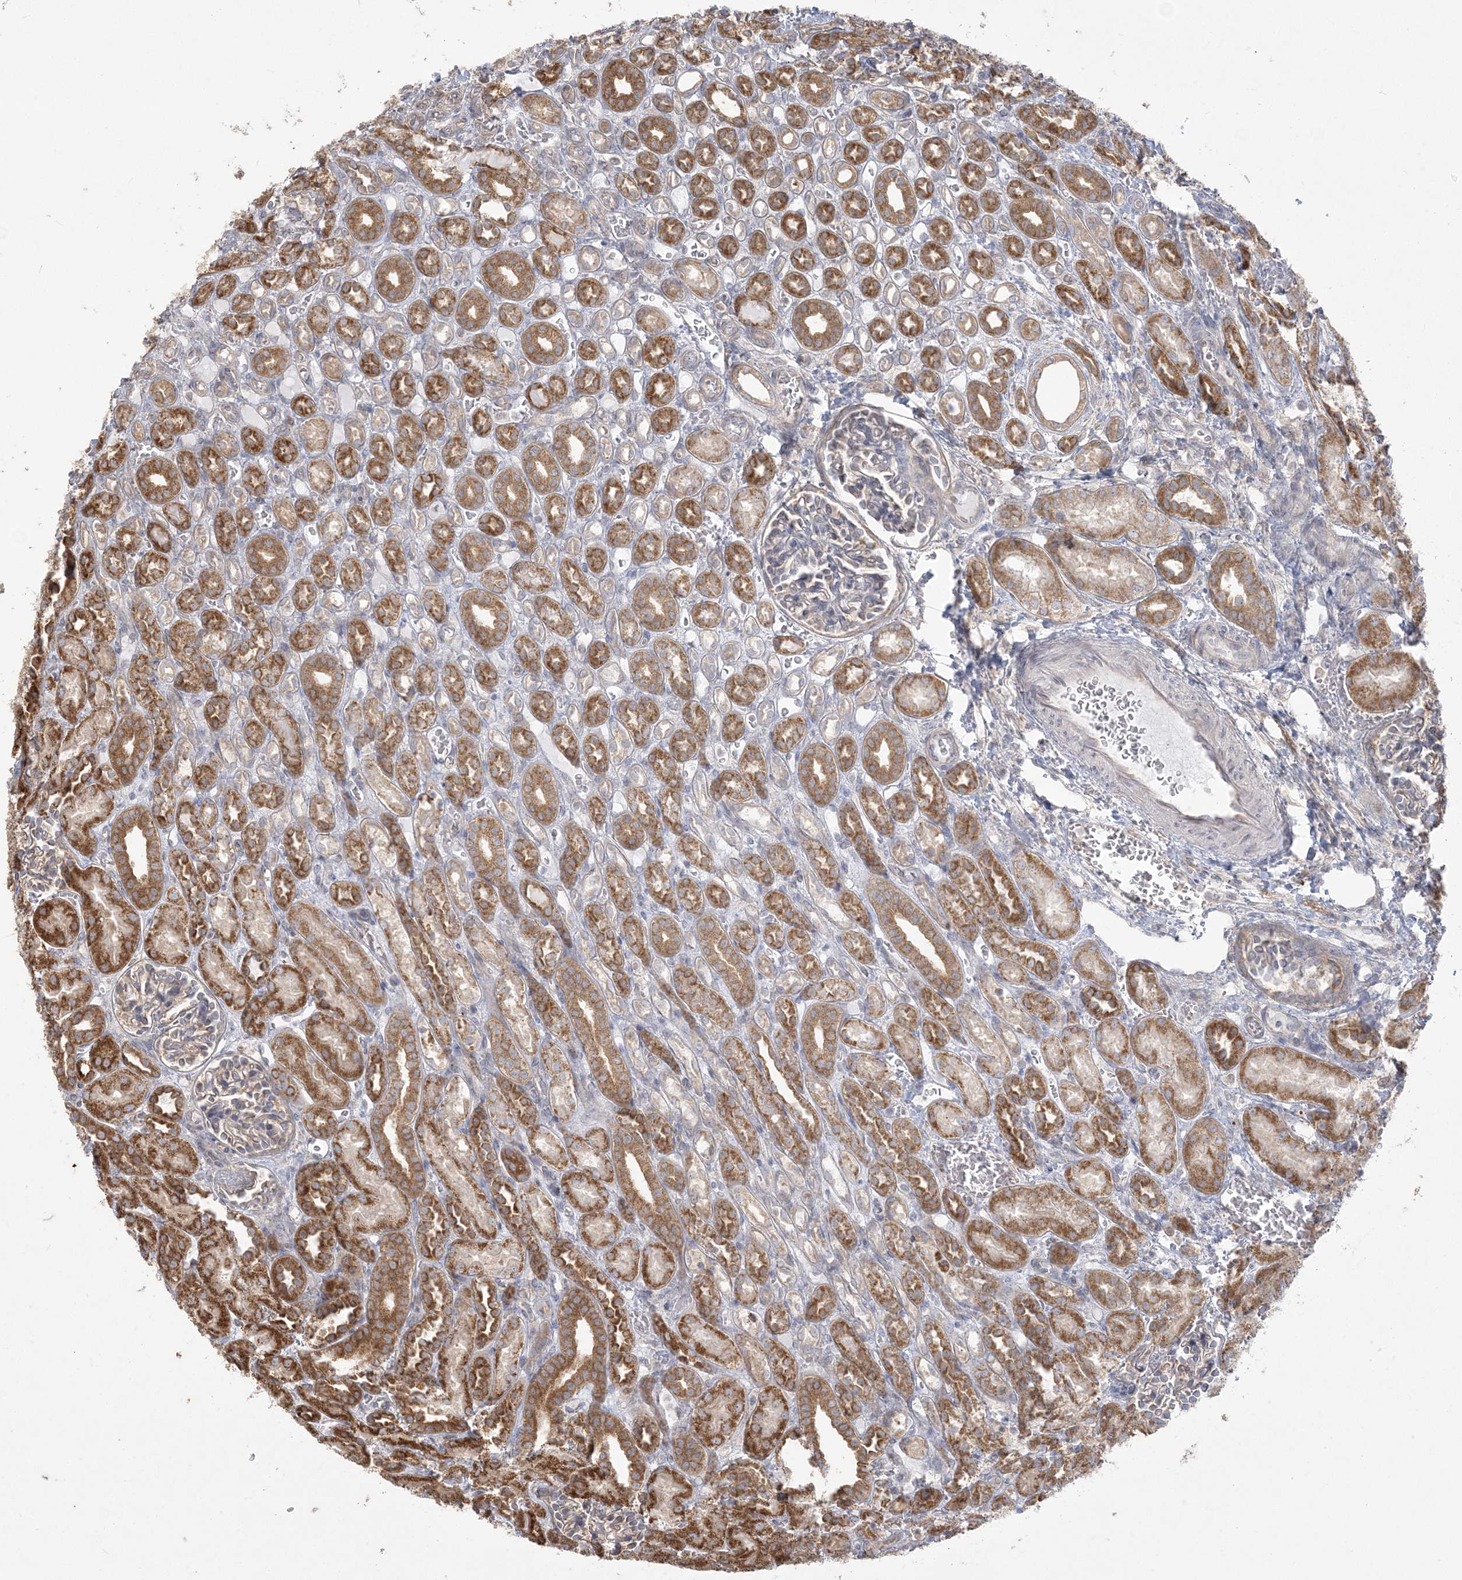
{"staining": {"intensity": "weak", "quantity": "25%-75%", "location": "cytoplasmic/membranous"}, "tissue": "kidney", "cell_type": "Cells in glomeruli", "image_type": "normal", "snomed": [{"axis": "morphology", "description": "Normal tissue, NOS"}, {"axis": "morphology", "description": "Neoplasm, malignant, NOS"}, {"axis": "topography", "description": "Kidney"}], "caption": "DAB (3,3'-diaminobenzidine) immunohistochemical staining of benign kidney shows weak cytoplasmic/membranous protein staining in about 25%-75% of cells in glomeruli. The staining is performed using DAB brown chromogen to label protein expression. The nuclei are counter-stained blue using hematoxylin.", "gene": "ZC3H6", "patient": {"sex": "female", "age": 1}}